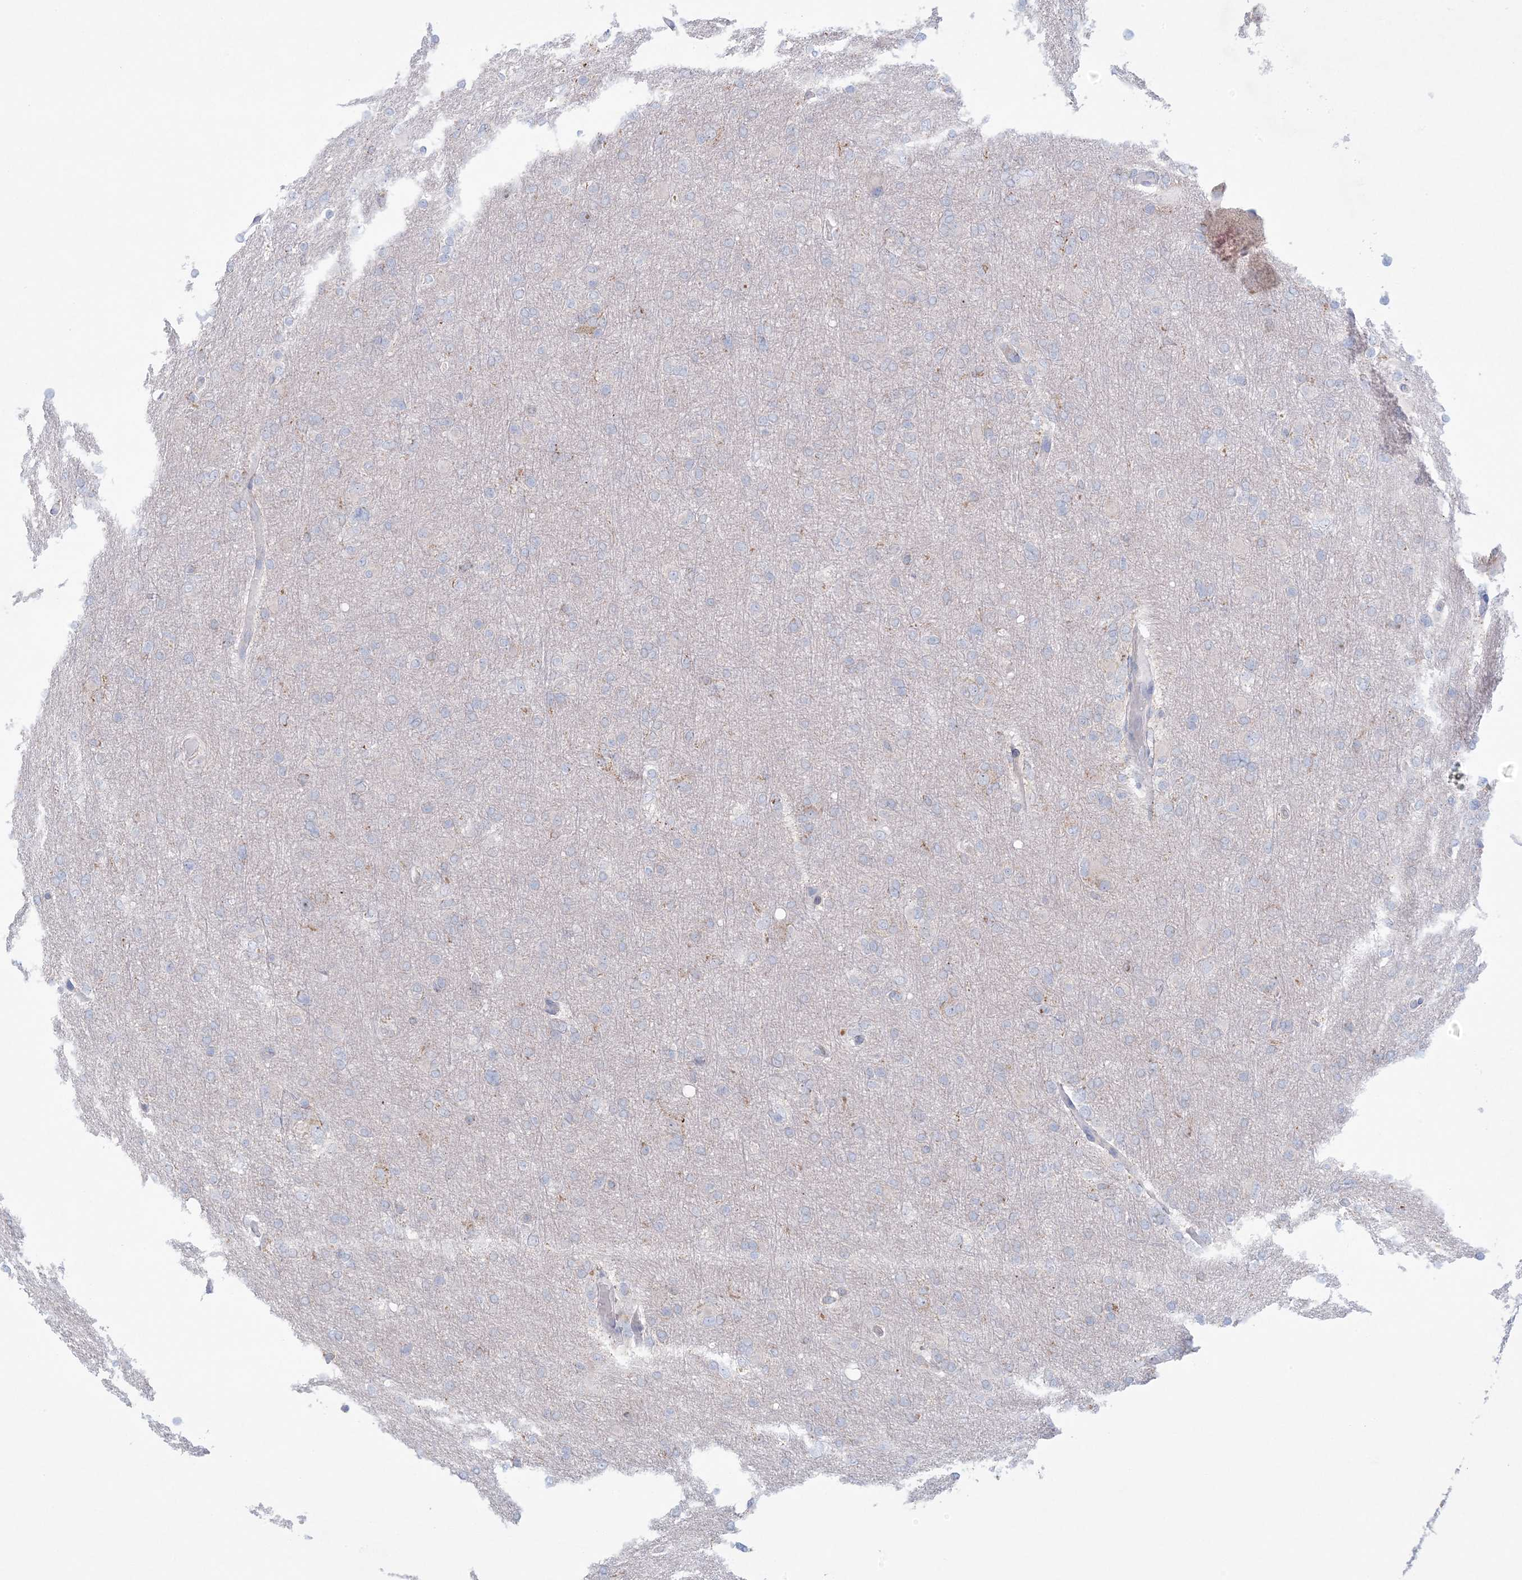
{"staining": {"intensity": "weak", "quantity": "<25%", "location": "cytoplasmic/membranous"}, "tissue": "glioma", "cell_type": "Tumor cells", "image_type": "cancer", "snomed": [{"axis": "morphology", "description": "Glioma, malignant, High grade"}, {"axis": "topography", "description": "Cerebral cortex"}], "caption": "Histopathology image shows no protein positivity in tumor cells of glioma tissue. (DAB immunohistochemistry (IHC) with hematoxylin counter stain).", "gene": "KCTD6", "patient": {"sex": "female", "age": 36}}